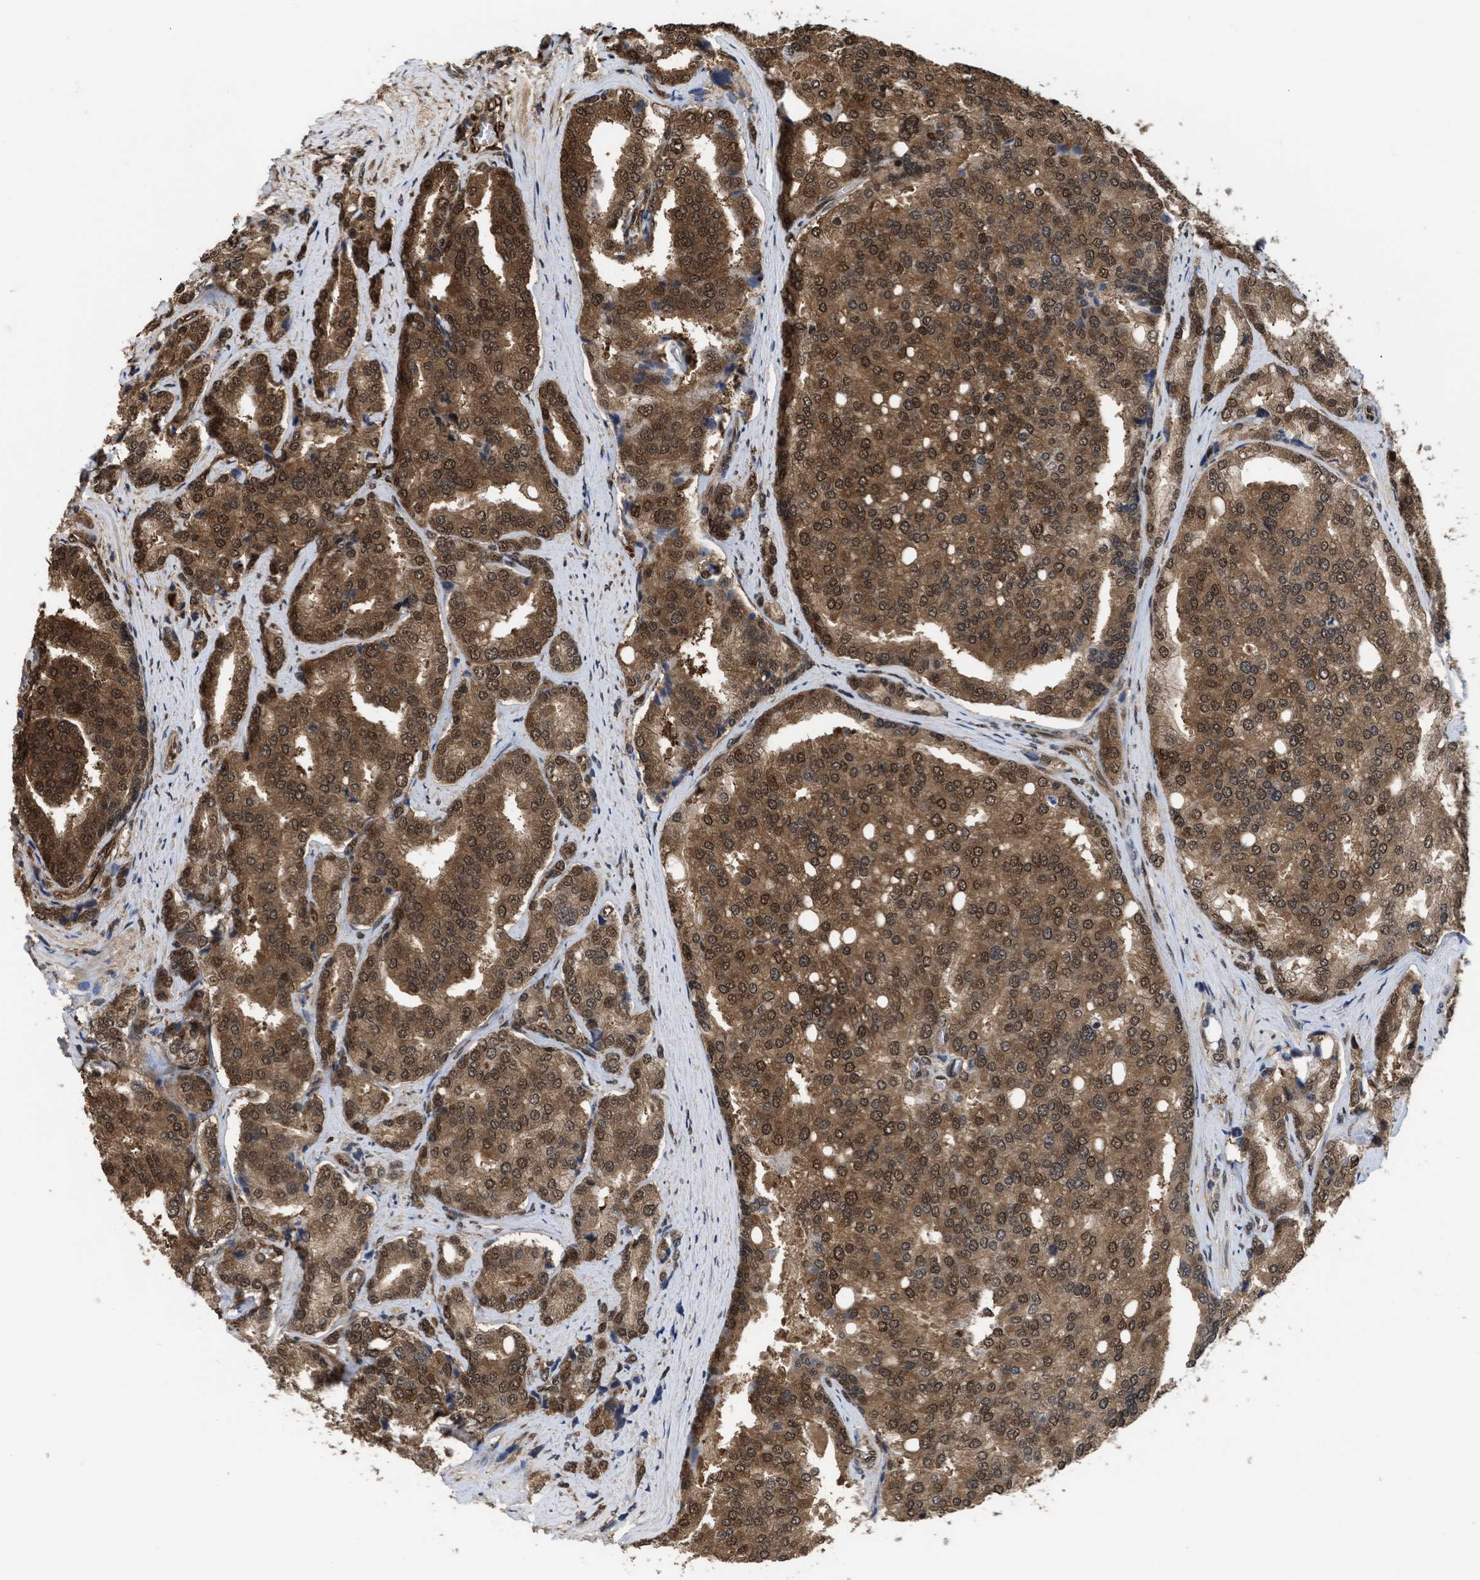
{"staining": {"intensity": "moderate", "quantity": ">75%", "location": "cytoplasmic/membranous,nuclear"}, "tissue": "prostate cancer", "cell_type": "Tumor cells", "image_type": "cancer", "snomed": [{"axis": "morphology", "description": "Adenocarcinoma, High grade"}, {"axis": "topography", "description": "Prostate"}], "caption": "Immunohistochemical staining of prostate cancer reveals medium levels of moderate cytoplasmic/membranous and nuclear protein expression in about >75% of tumor cells. The staining is performed using DAB (3,3'-diaminobenzidine) brown chromogen to label protein expression. The nuclei are counter-stained blue using hematoxylin.", "gene": "YWHAG", "patient": {"sex": "male", "age": 50}}